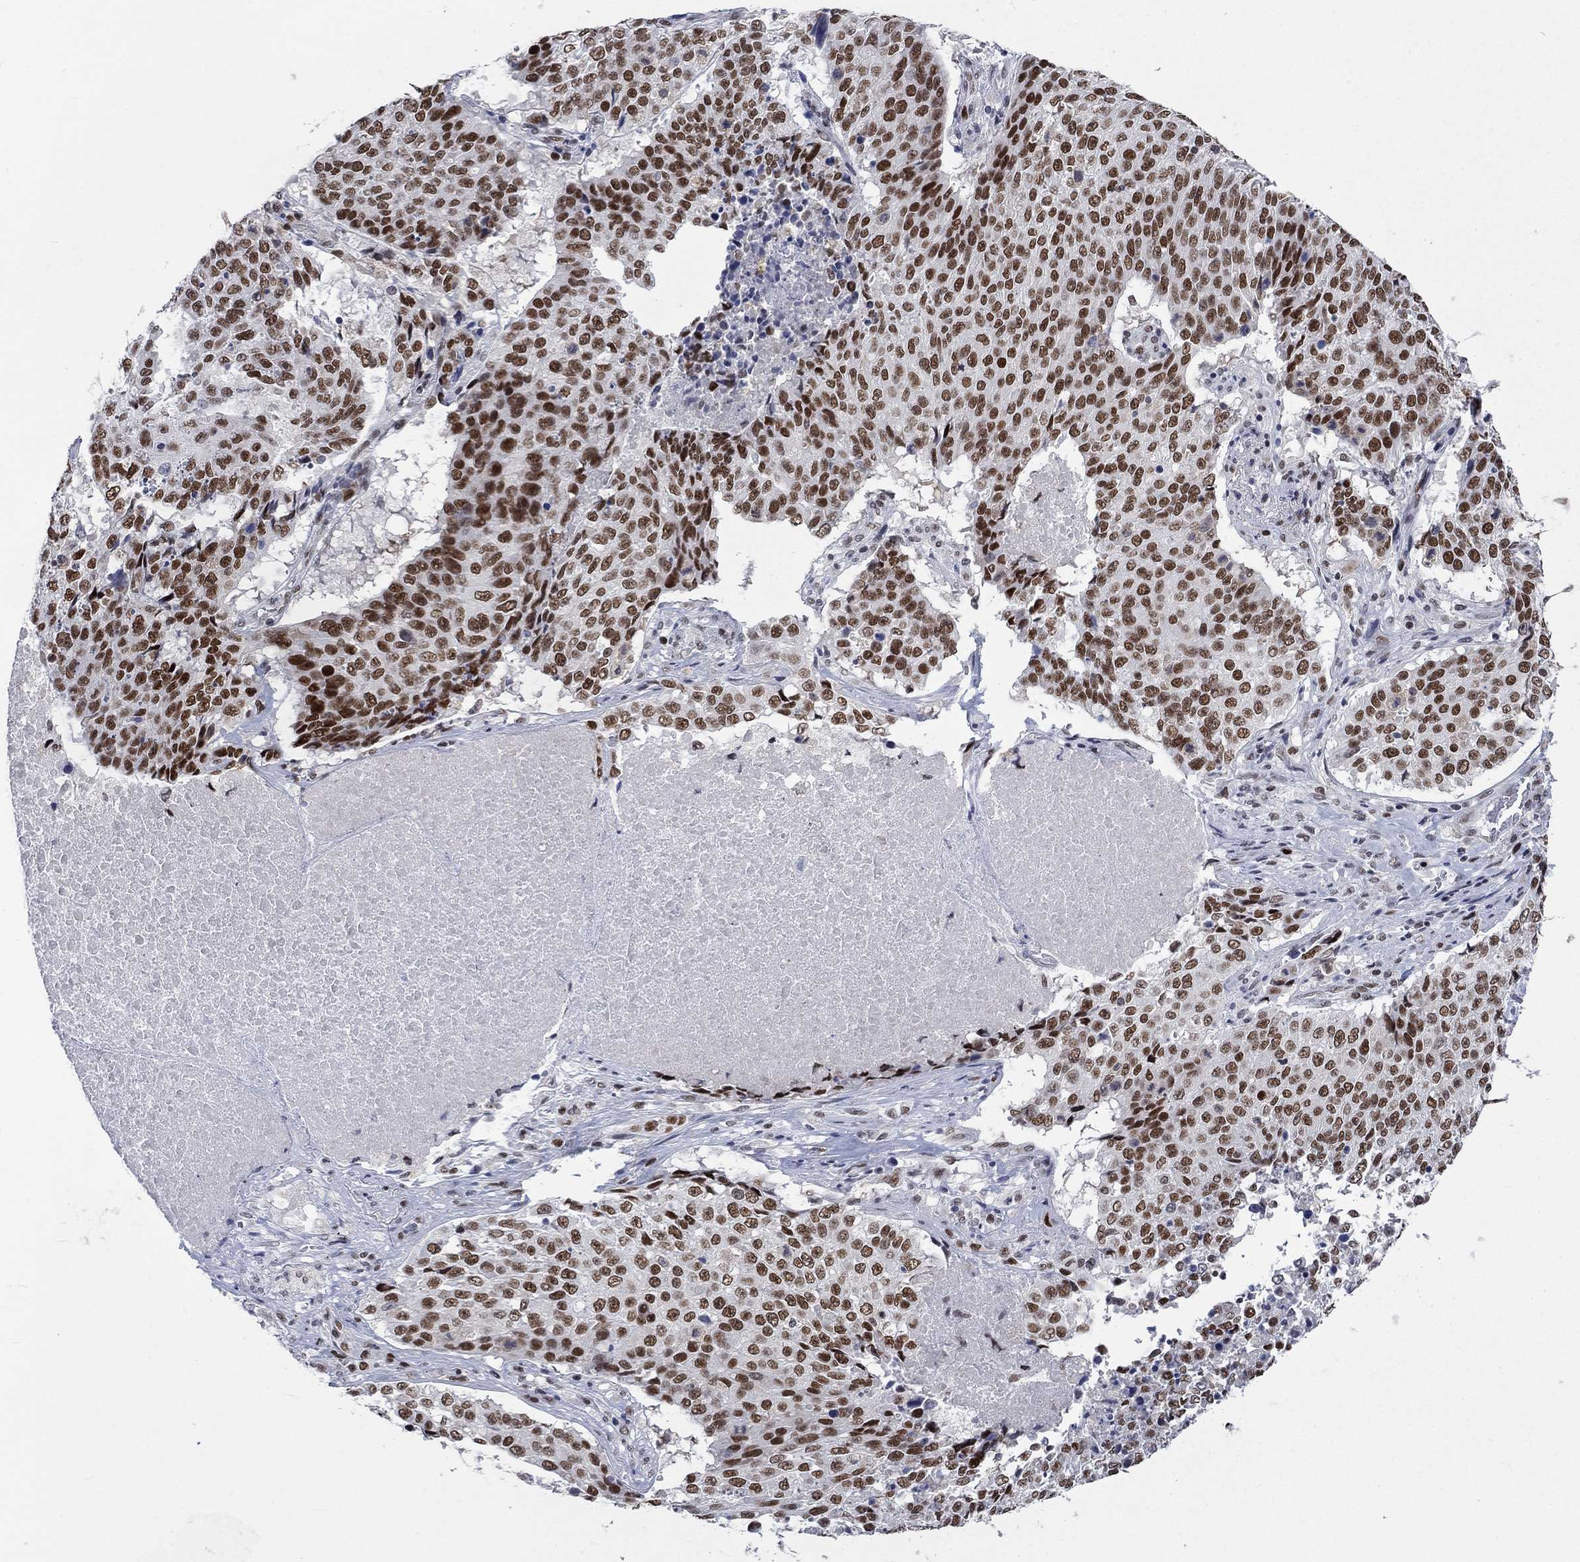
{"staining": {"intensity": "strong", "quantity": ">75%", "location": "nuclear"}, "tissue": "lung cancer", "cell_type": "Tumor cells", "image_type": "cancer", "snomed": [{"axis": "morphology", "description": "Normal tissue, NOS"}, {"axis": "morphology", "description": "Squamous cell carcinoma, NOS"}, {"axis": "topography", "description": "Bronchus"}, {"axis": "topography", "description": "Lung"}], "caption": "Human lung squamous cell carcinoma stained for a protein (brown) demonstrates strong nuclear positive staining in approximately >75% of tumor cells.", "gene": "HCFC1", "patient": {"sex": "male", "age": 64}}